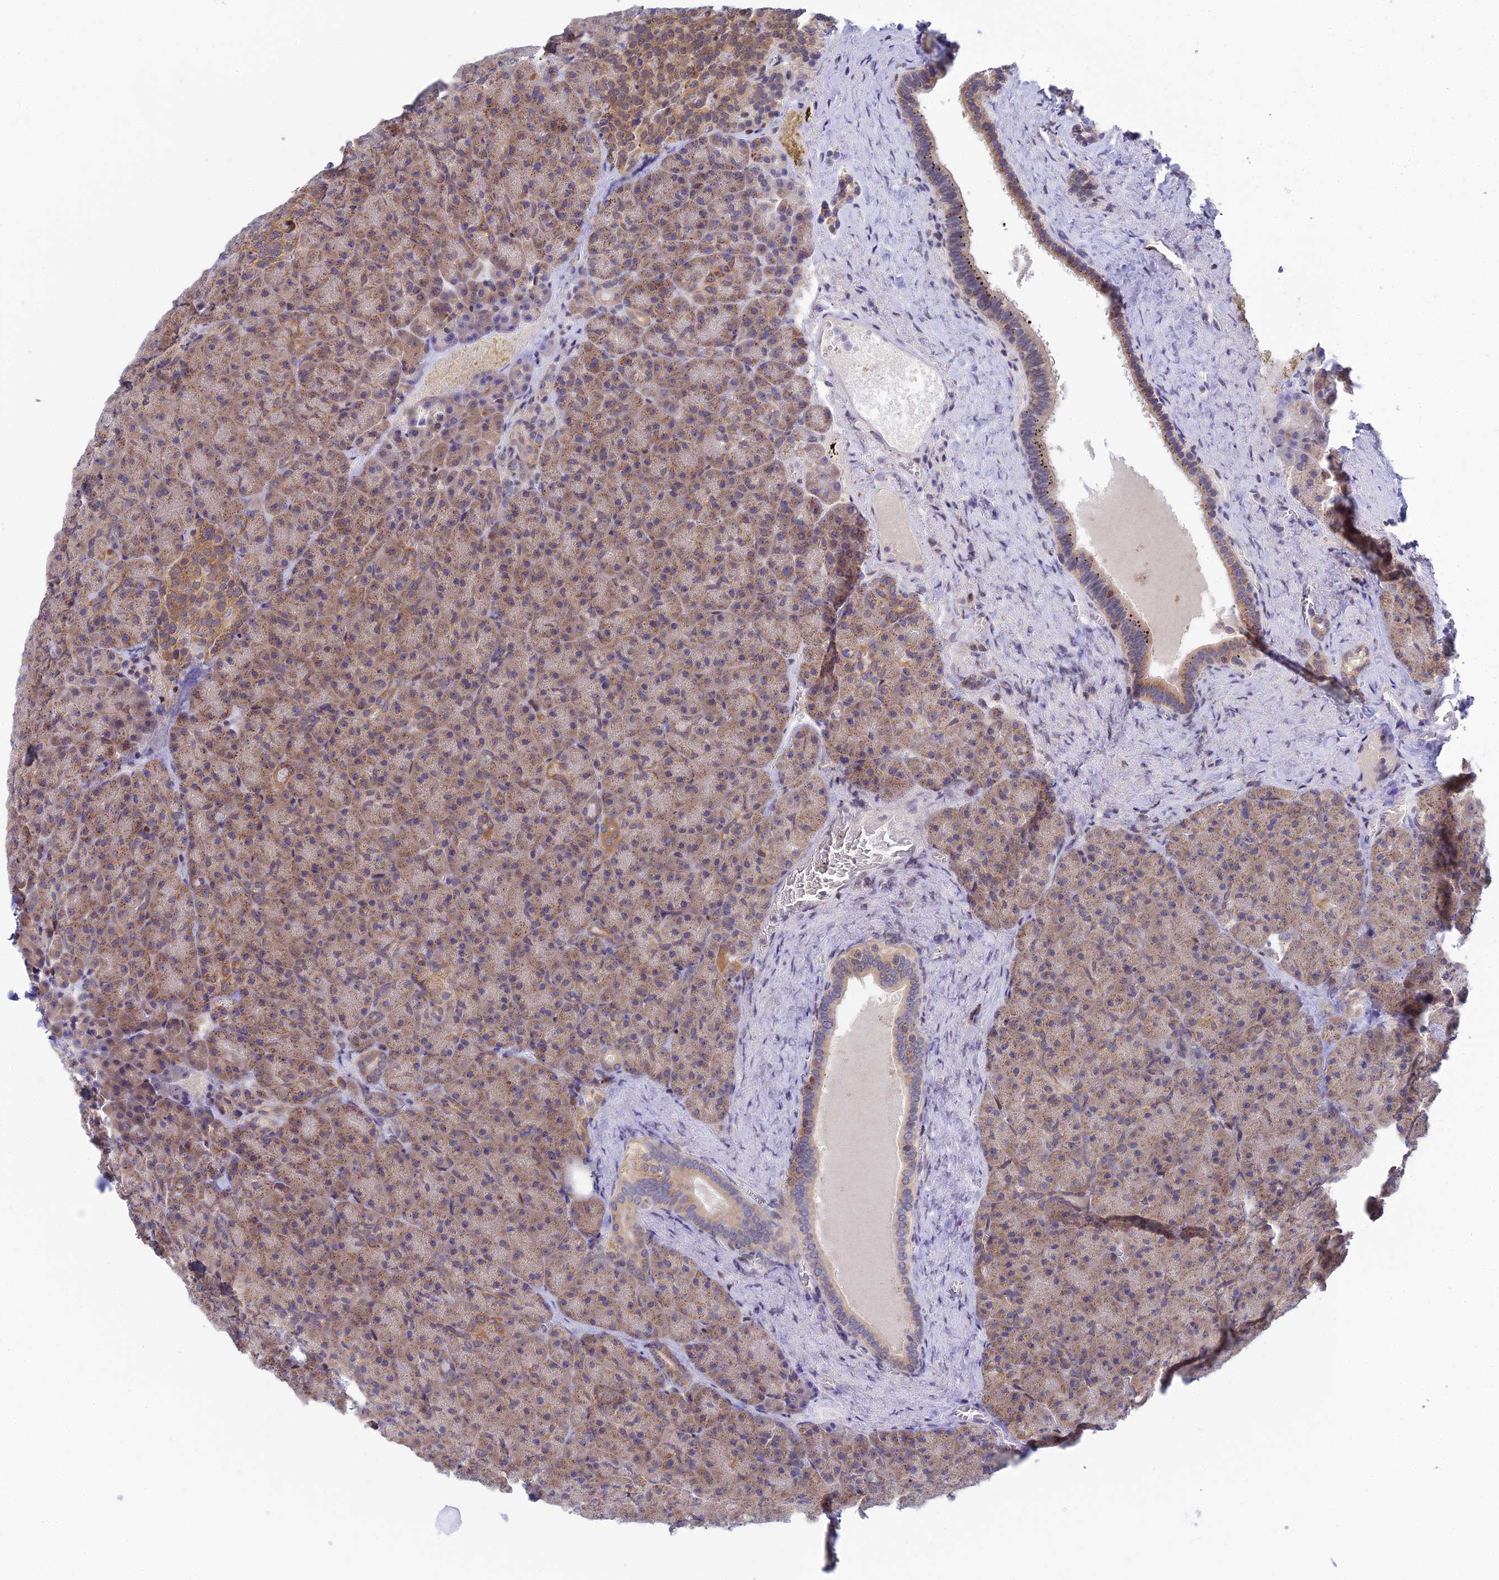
{"staining": {"intensity": "moderate", "quantity": ">75%", "location": "cytoplasmic/membranous"}, "tissue": "pancreas", "cell_type": "Exocrine glandular cells", "image_type": "normal", "snomed": [{"axis": "morphology", "description": "Normal tissue, NOS"}, {"axis": "topography", "description": "Pancreas"}], "caption": "A brown stain shows moderate cytoplasmic/membranous positivity of a protein in exocrine glandular cells of normal human pancreas. Immunohistochemistry stains the protein of interest in brown and the nuclei are stained blue.", "gene": "ELOA2", "patient": {"sex": "female", "age": 74}}